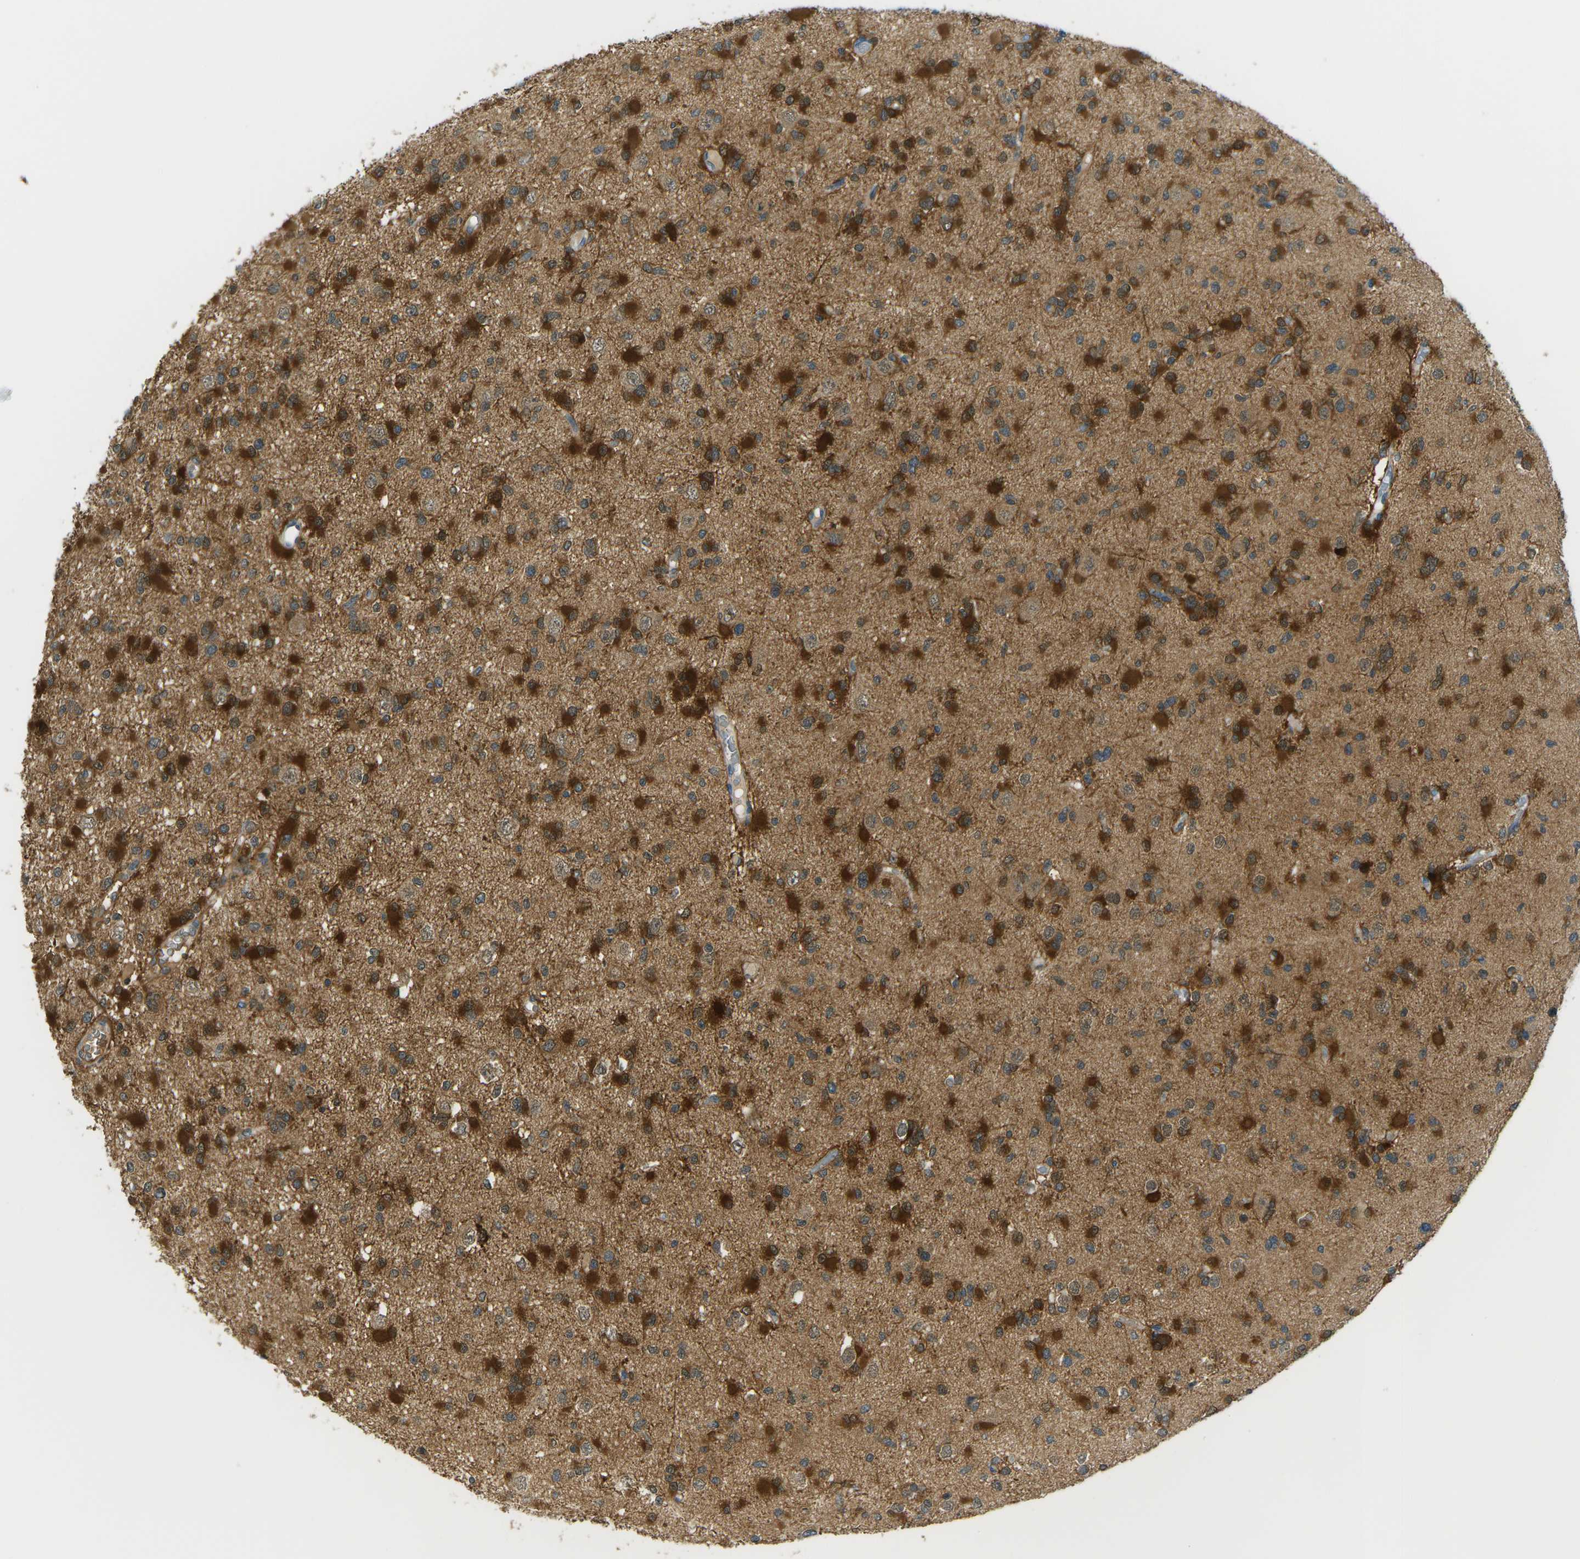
{"staining": {"intensity": "strong", "quantity": ">75%", "location": "cytoplasmic/membranous,nuclear"}, "tissue": "glioma", "cell_type": "Tumor cells", "image_type": "cancer", "snomed": [{"axis": "morphology", "description": "Glioma, malignant, Low grade"}, {"axis": "topography", "description": "Brain"}], "caption": "A histopathology image of malignant glioma (low-grade) stained for a protein displays strong cytoplasmic/membranous and nuclear brown staining in tumor cells. The protein is shown in brown color, while the nuclei are stained blue.", "gene": "PSAT1", "patient": {"sex": "female", "age": 22}}